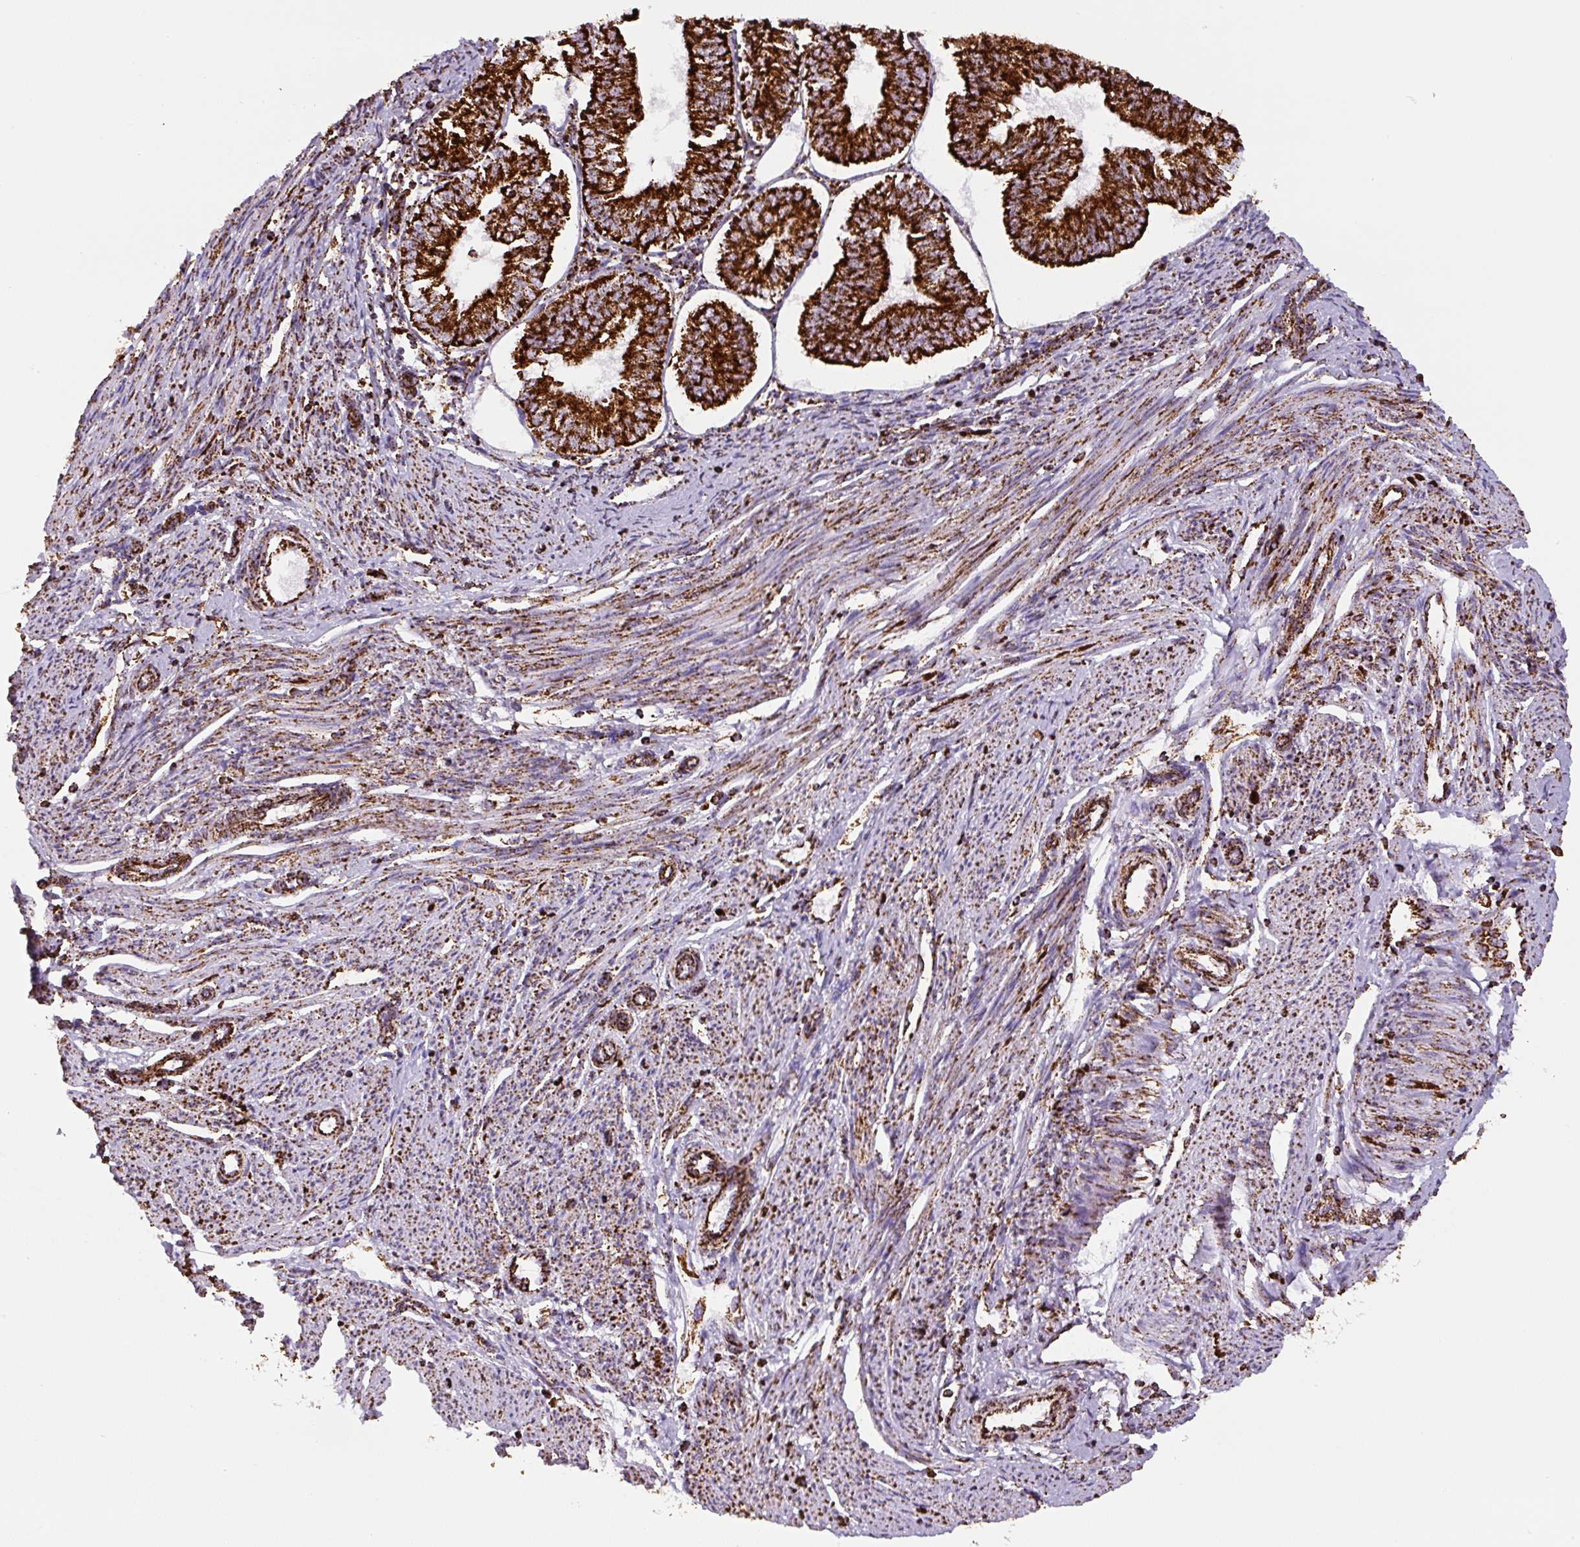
{"staining": {"intensity": "strong", "quantity": ">75%", "location": "cytoplasmic/membranous"}, "tissue": "endometrial cancer", "cell_type": "Tumor cells", "image_type": "cancer", "snomed": [{"axis": "morphology", "description": "Adenocarcinoma, NOS"}, {"axis": "topography", "description": "Endometrium"}], "caption": "About >75% of tumor cells in human endometrial cancer demonstrate strong cytoplasmic/membranous protein expression as visualized by brown immunohistochemical staining.", "gene": "ATP5F1A", "patient": {"sex": "female", "age": 58}}